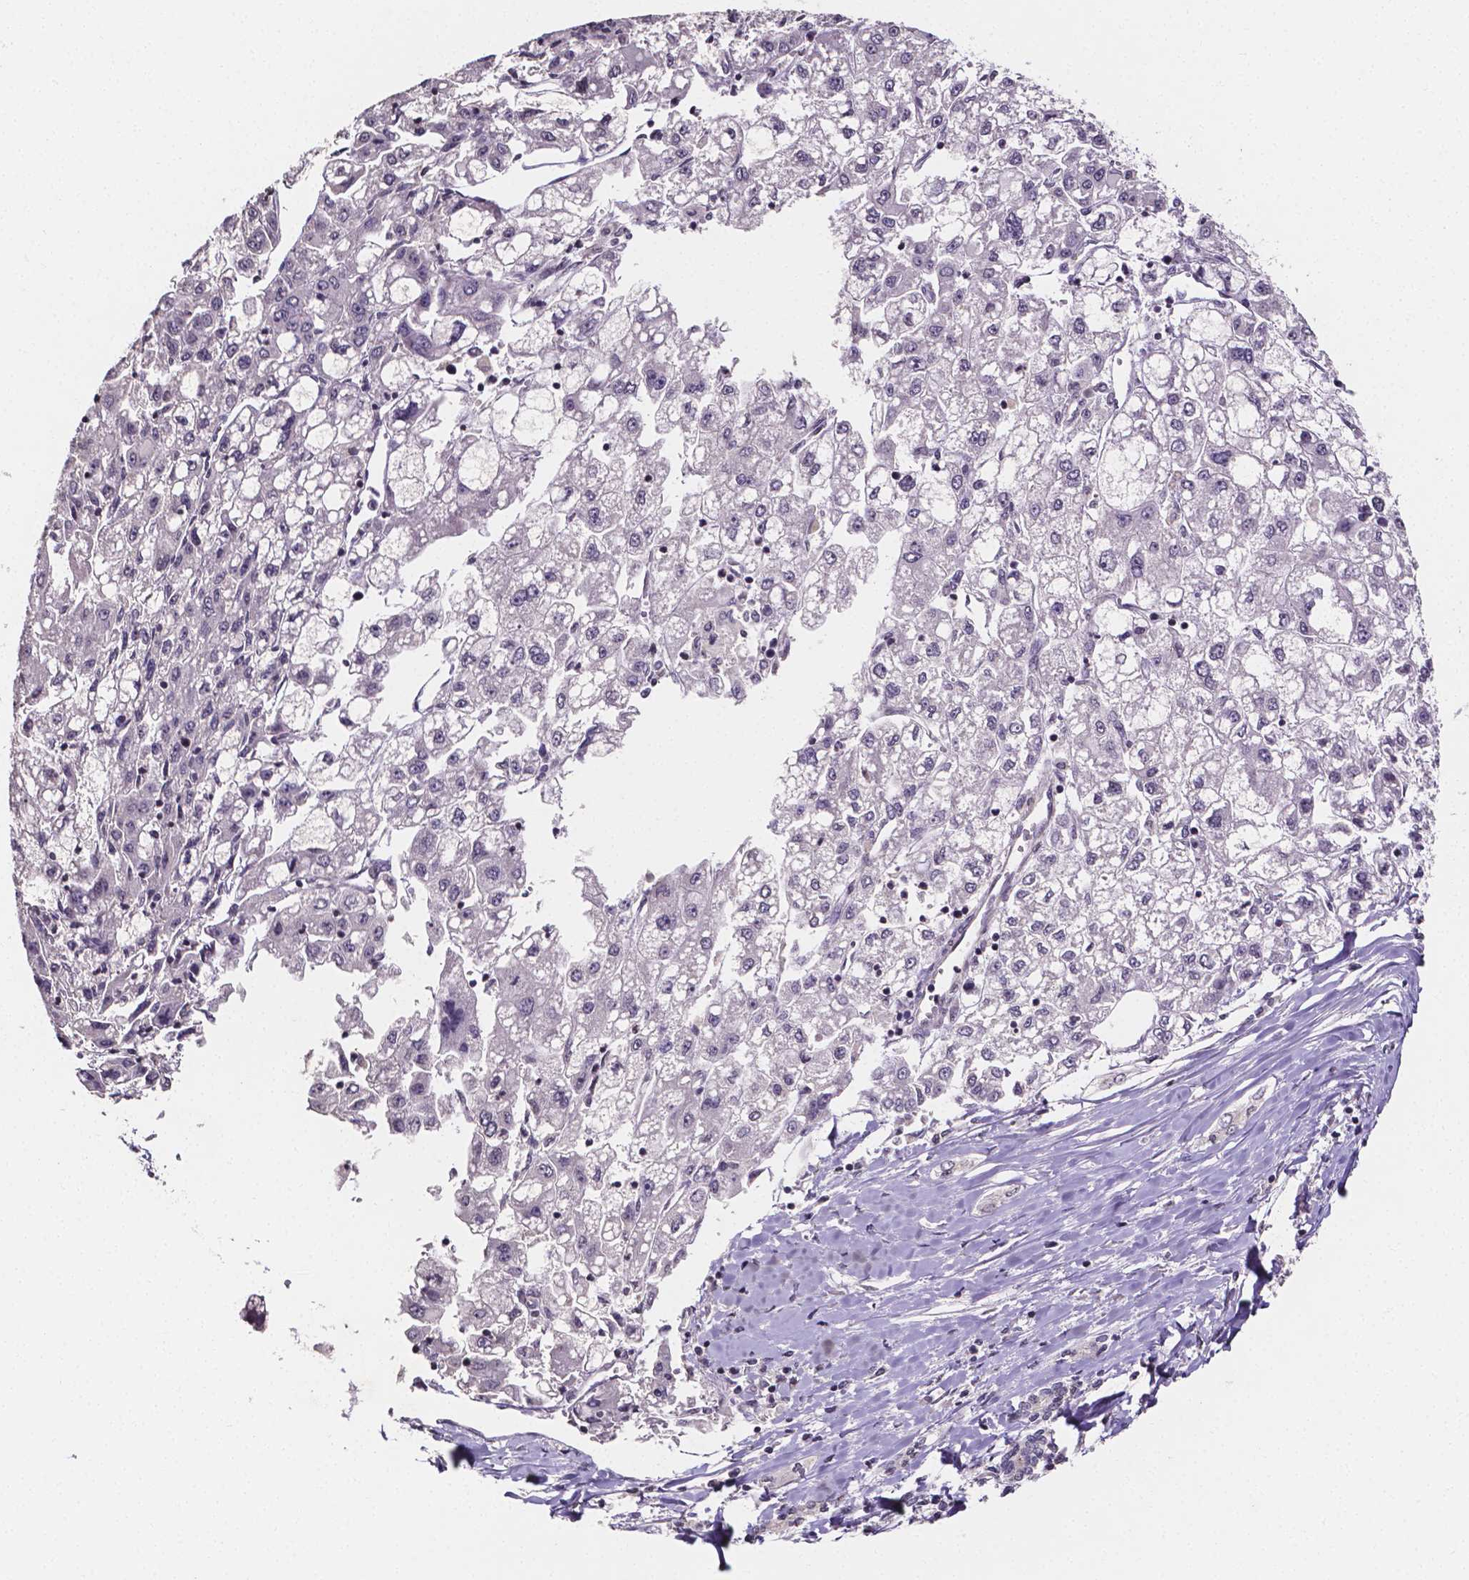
{"staining": {"intensity": "negative", "quantity": "none", "location": "none"}, "tissue": "liver cancer", "cell_type": "Tumor cells", "image_type": "cancer", "snomed": [{"axis": "morphology", "description": "Carcinoma, Hepatocellular, NOS"}, {"axis": "topography", "description": "Liver"}], "caption": "Tumor cells are negative for protein expression in human liver cancer. Brightfield microscopy of immunohistochemistry stained with DAB (3,3'-diaminobenzidine) (brown) and hematoxylin (blue), captured at high magnification.", "gene": "NRGN", "patient": {"sex": "male", "age": 40}}